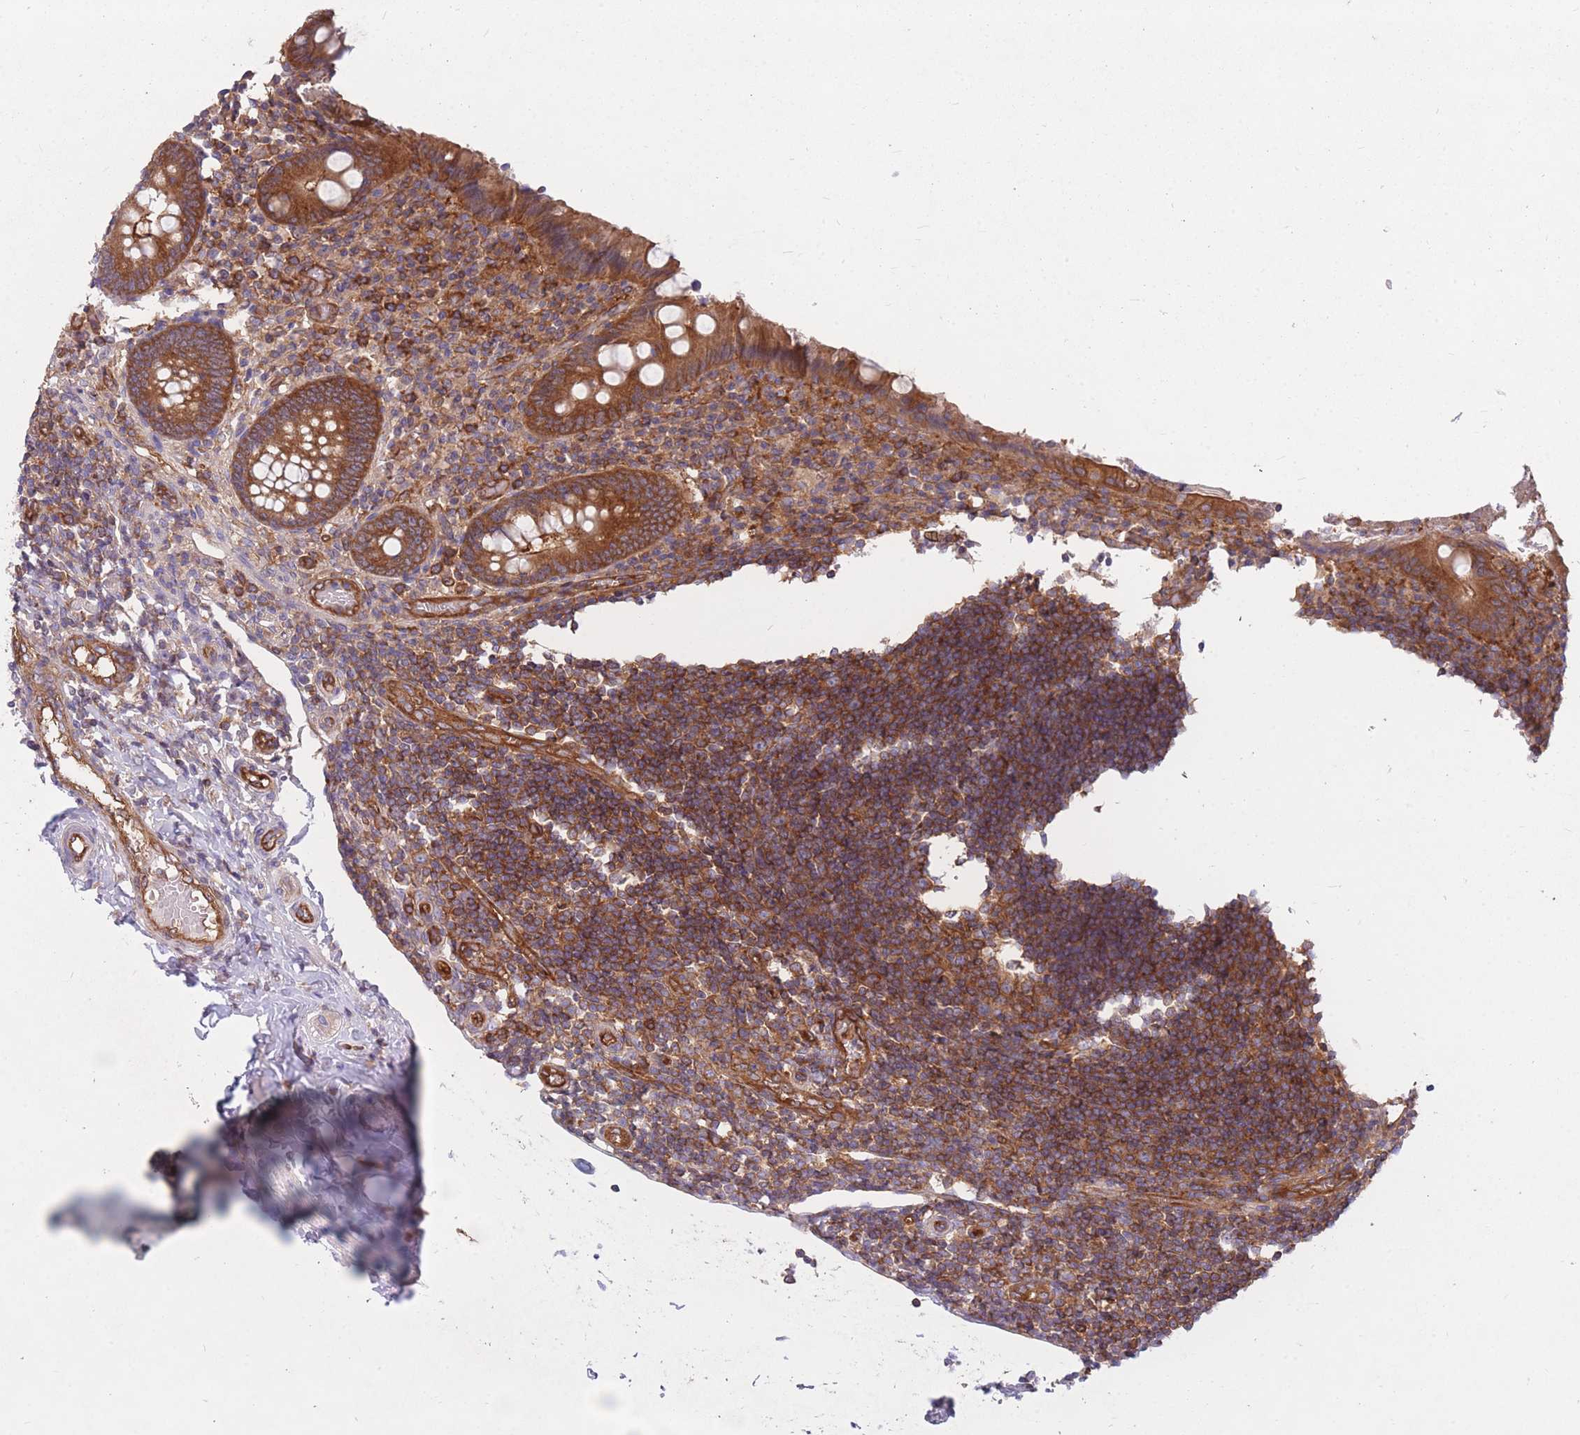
{"staining": {"intensity": "strong", "quantity": ">75%", "location": "cytoplasmic/membranous"}, "tissue": "appendix", "cell_type": "Glandular cells", "image_type": "normal", "snomed": [{"axis": "morphology", "description": "Normal tissue, NOS"}, {"axis": "topography", "description": "Appendix"}], "caption": "Glandular cells exhibit strong cytoplasmic/membranous positivity in approximately >75% of cells in benign appendix.", "gene": "GGA1", "patient": {"sex": "female", "age": 17}}